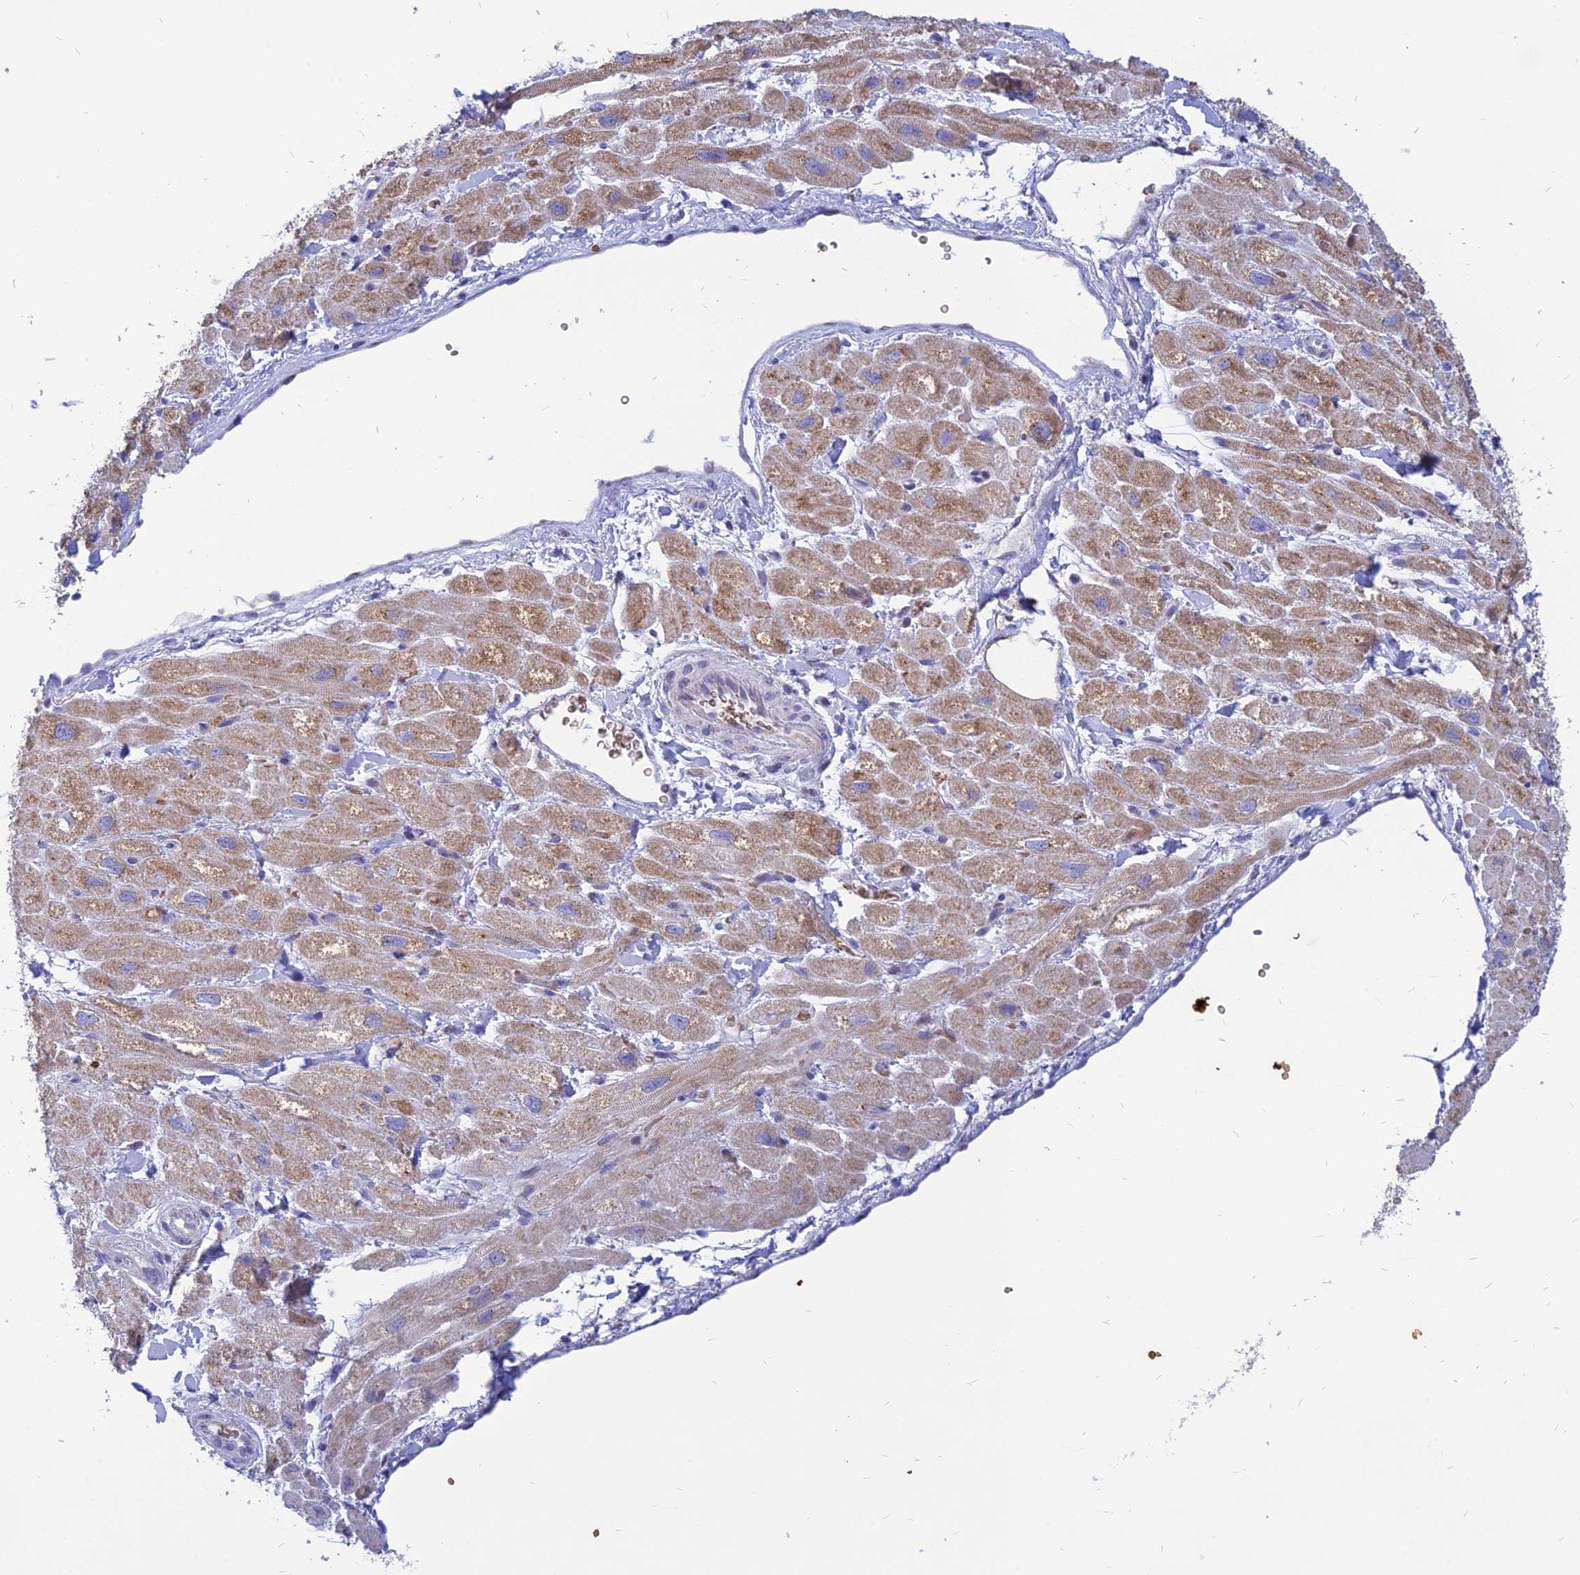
{"staining": {"intensity": "moderate", "quantity": ">75%", "location": "cytoplasmic/membranous"}, "tissue": "heart muscle", "cell_type": "Cardiomyocytes", "image_type": "normal", "snomed": [{"axis": "morphology", "description": "Normal tissue, NOS"}, {"axis": "topography", "description": "Heart"}], "caption": "Immunohistochemical staining of benign heart muscle demonstrates moderate cytoplasmic/membranous protein positivity in about >75% of cardiomyocytes.", "gene": "HHAT", "patient": {"sex": "male", "age": 65}}